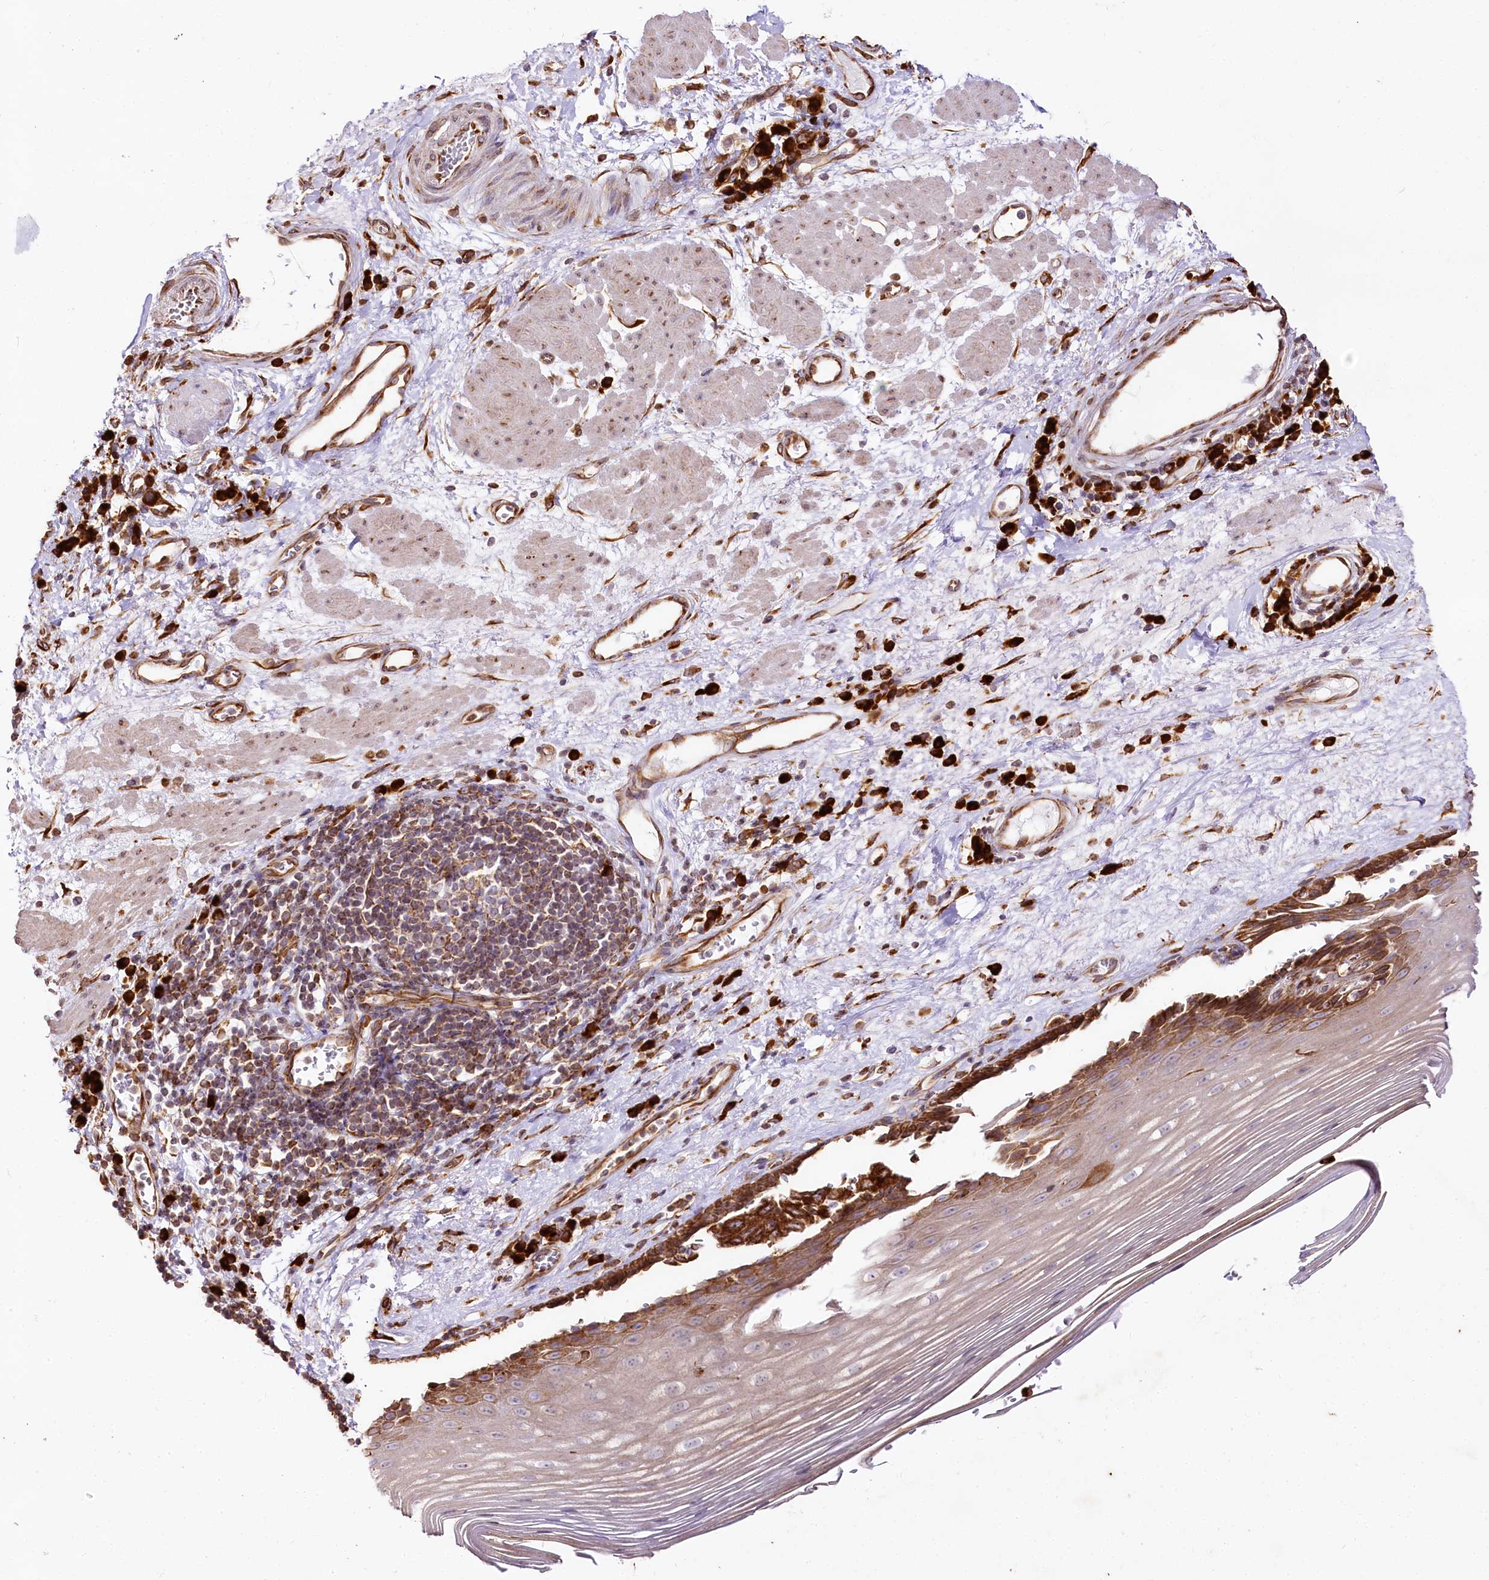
{"staining": {"intensity": "moderate", "quantity": "25%-75%", "location": "cytoplasmic/membranous"}, "tissue": "esophagus", "cell_type": "Squamous epithelial cells", "image_type": "normal", "snomed": [{"axis": "morphology", "description": "Normal tissue, NOS"}, {"axis": "topography", "description": "Esophagus"}], "caption": "Esophagus stained with a brown dye exhibits moderate cytoplasmic/membranous positive staining in about 25%-75% of squamous epithelial cells.", "gene": "CNPY2", "patient": {"sex": "male", "age": 62}}